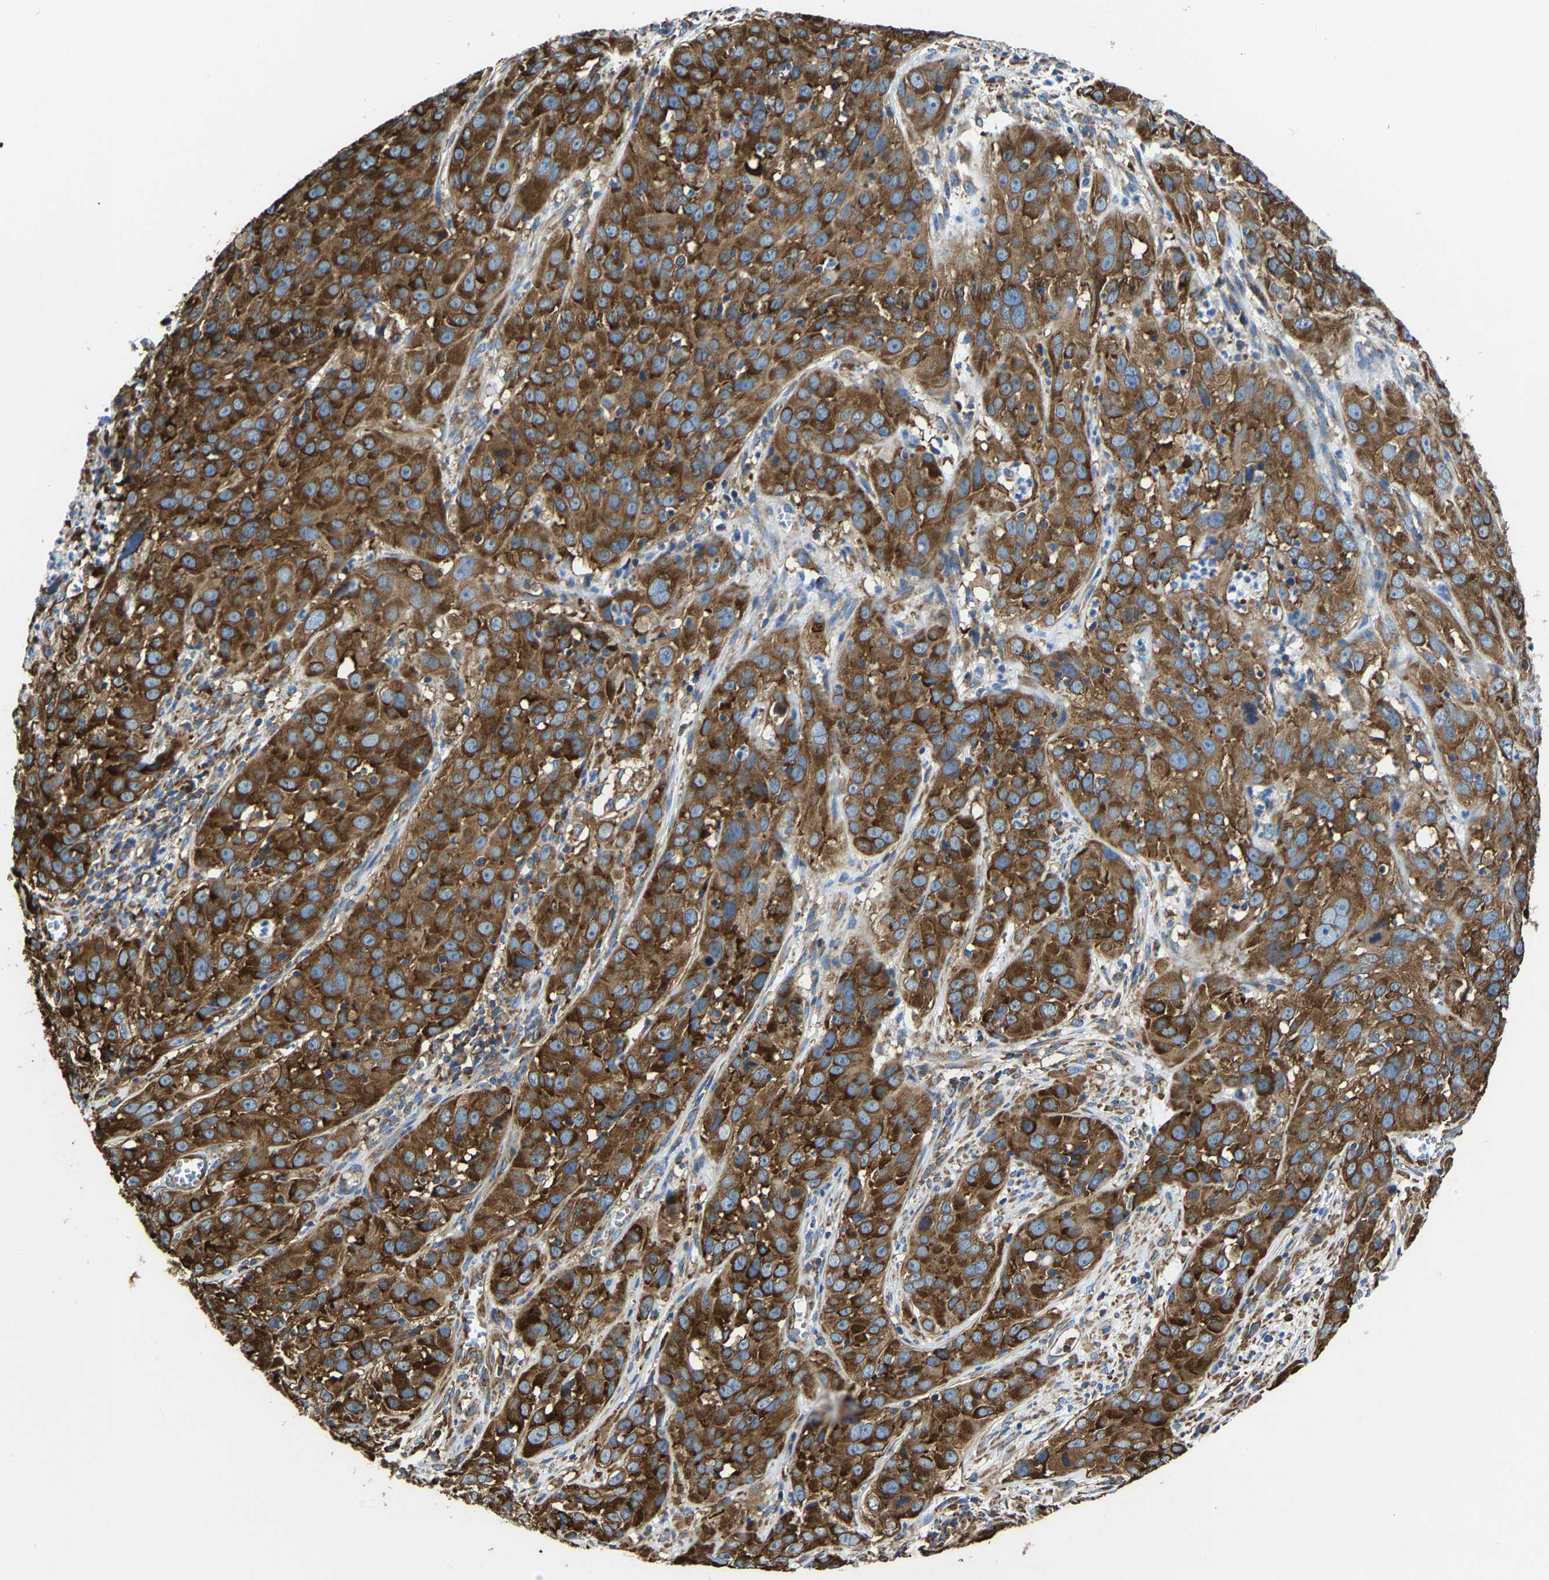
{"staining": {"intensity": "strong", "quantity": ">75%", "location": "cytoplasmic/membranous"}, "tissue": "cervical cancer", "cell_type": "Tumor cells", "image_type": "cancer", "snomed": [{"axis": "morphology", "description": "Squamous cell carcinoma, NOS"}, {"axis": "topography", "description": "Cervix"}], "caption": "This is an image of IHC staining of squamous cell carcinoma (cervical), which shows strong expression in the cytoplasmic/membranous of tumor cells.", "gene": "G3BP2", "patient": {"sex": "female", "age": 32}}